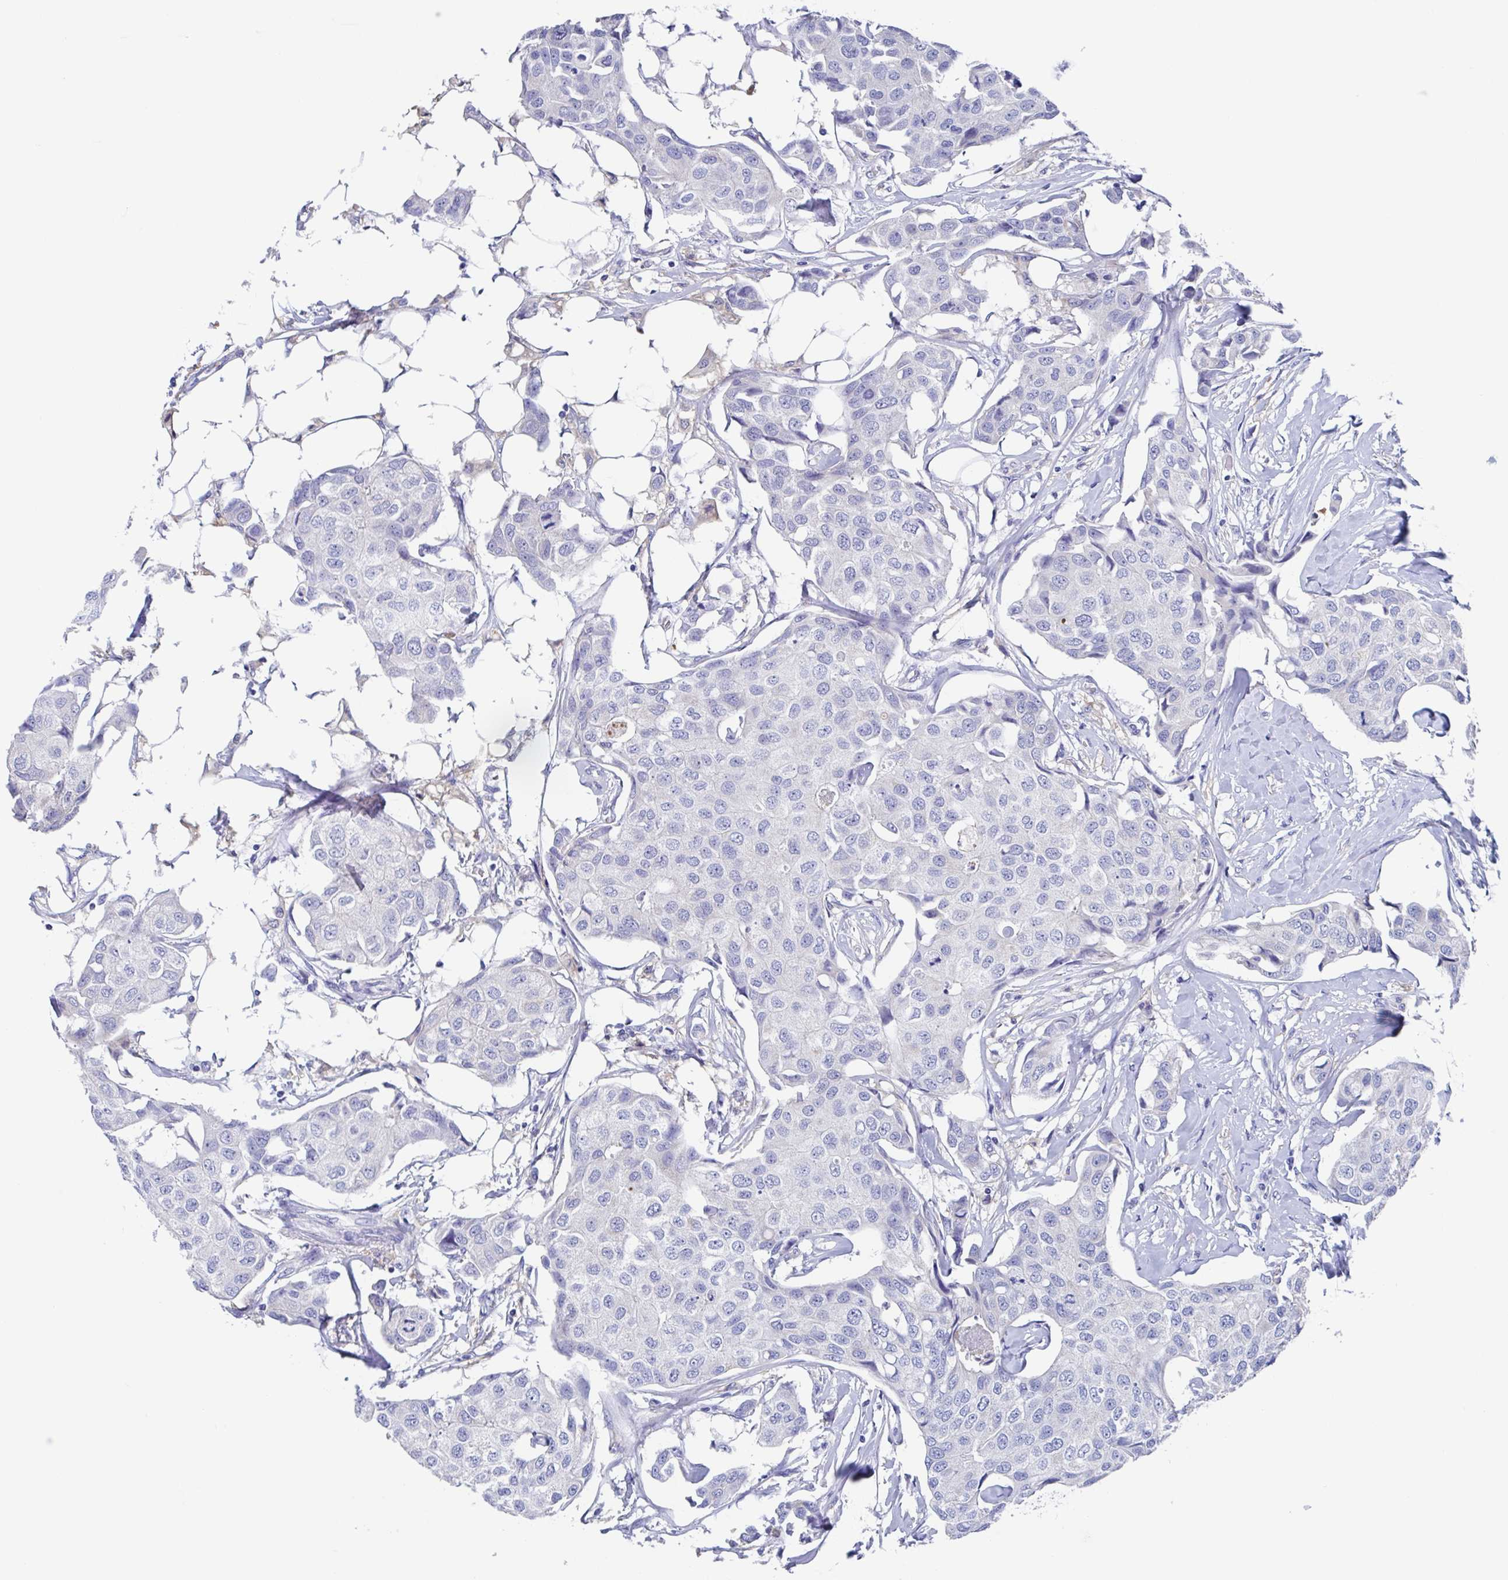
{"staining": {"intensity": "negative", "quantity": "none", "location": "none"}, "tissue": "breast cancer", "cell_type": "Tumor cells", "image_type": "cancer", "snomed": [{"axis": "morphology", "description": "Duct carcinoma"}, {"axis": "topography", "description": "Breast"}, {"axis": "topography", "description": "Lymph node"}], "caption": "DAB (3,3'-diaminobenzidine) immunohistochemical staining of human breast cancer shows no significant expression in tumor cells. (Stains: DAB (3,3'-diaminobenzidine) immunohistochemistry with hematoxylin counter stain, Microscopy: brightfield microscopy at high magnification).", "gene": "FCGR3A", "patient": {"sex": "female", "age": 80}}